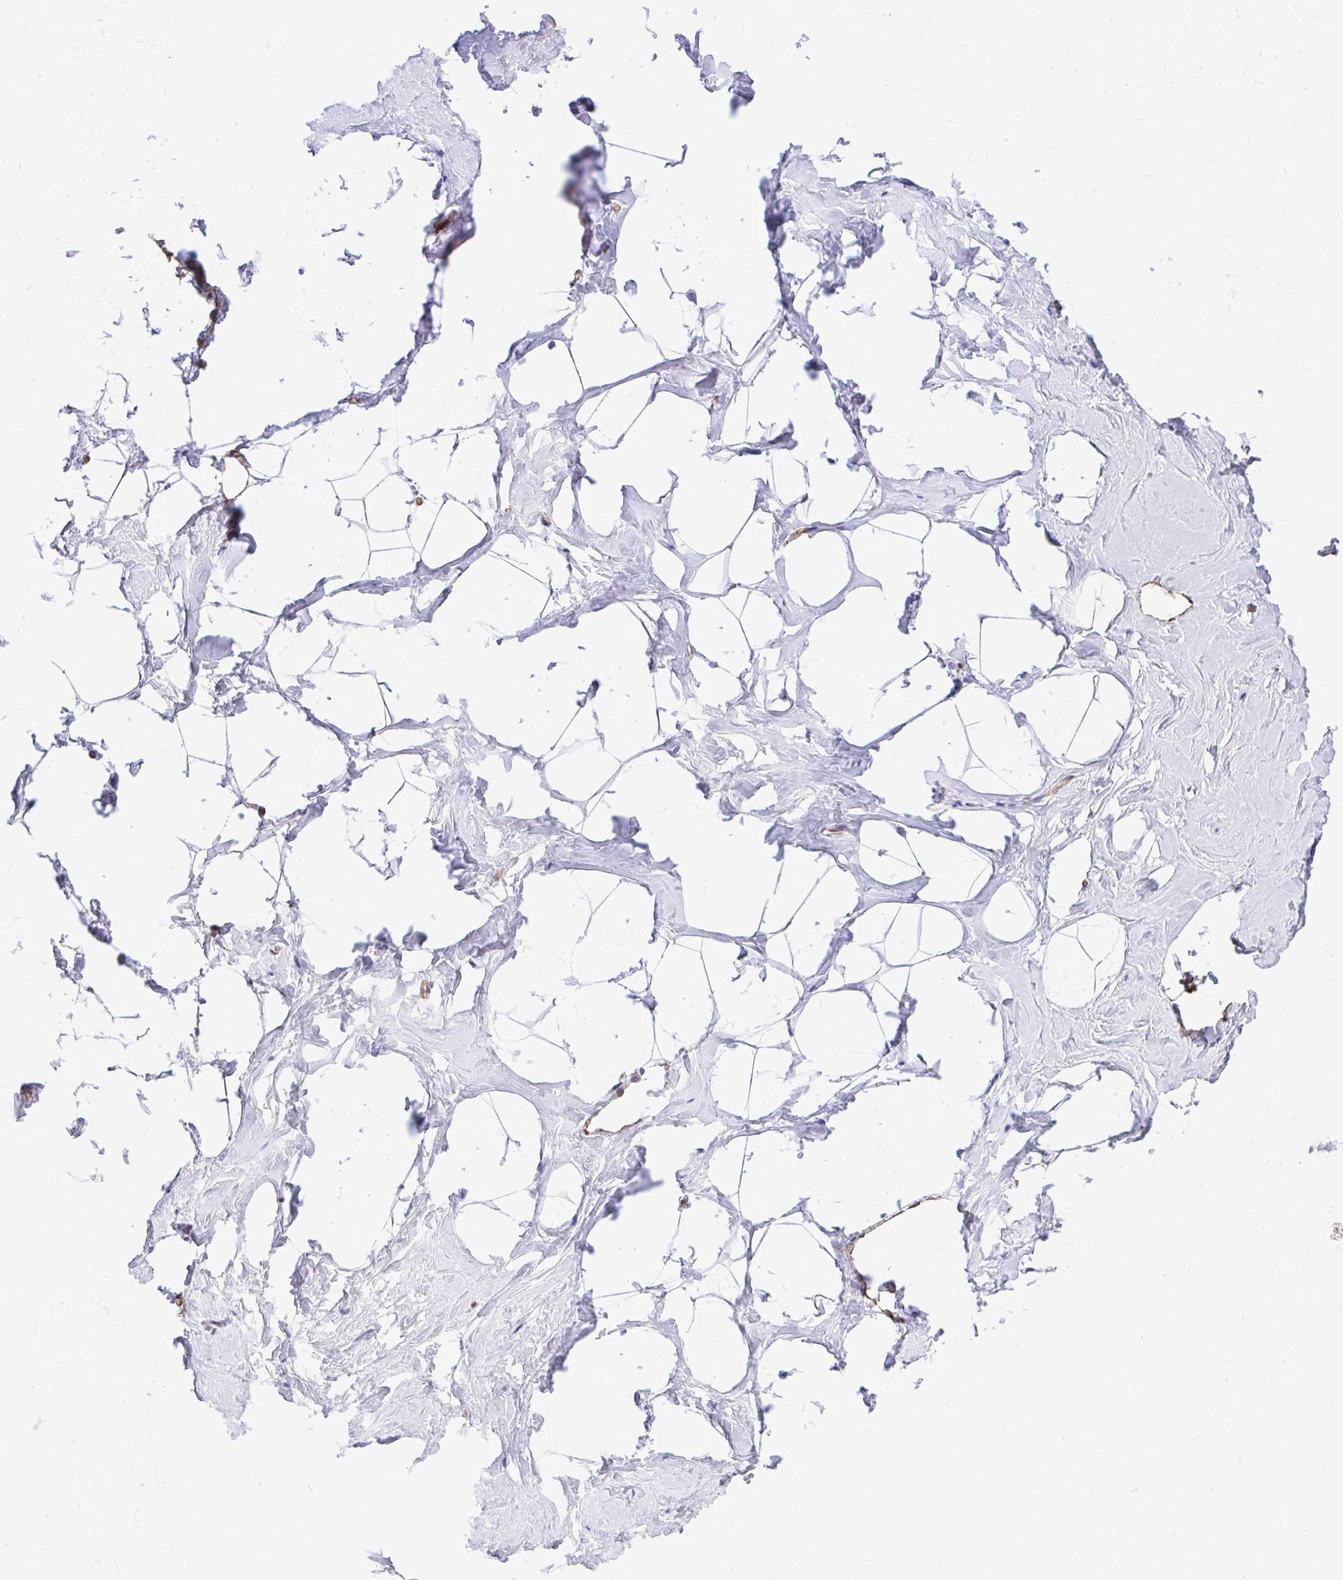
{"staining": {"intensity": "negative", "quantity": "none", "location": "none"}, "tissue": "breast", "cell_type": "Adipocytes", "image_type": "normal", "snomed": [{"axis": "morphology", "description": "Normal tissue, NOS"}, {"axis": "topography", "description": "Breast"}], "caption": "High power microscopy photomicrograph of an immunohistochemistry (IHC) micrograph of normal breast, revealing no significant expression in adipocytes.", "gene": "ESPNL", "patient": {"sex": "female", "age": 32}}